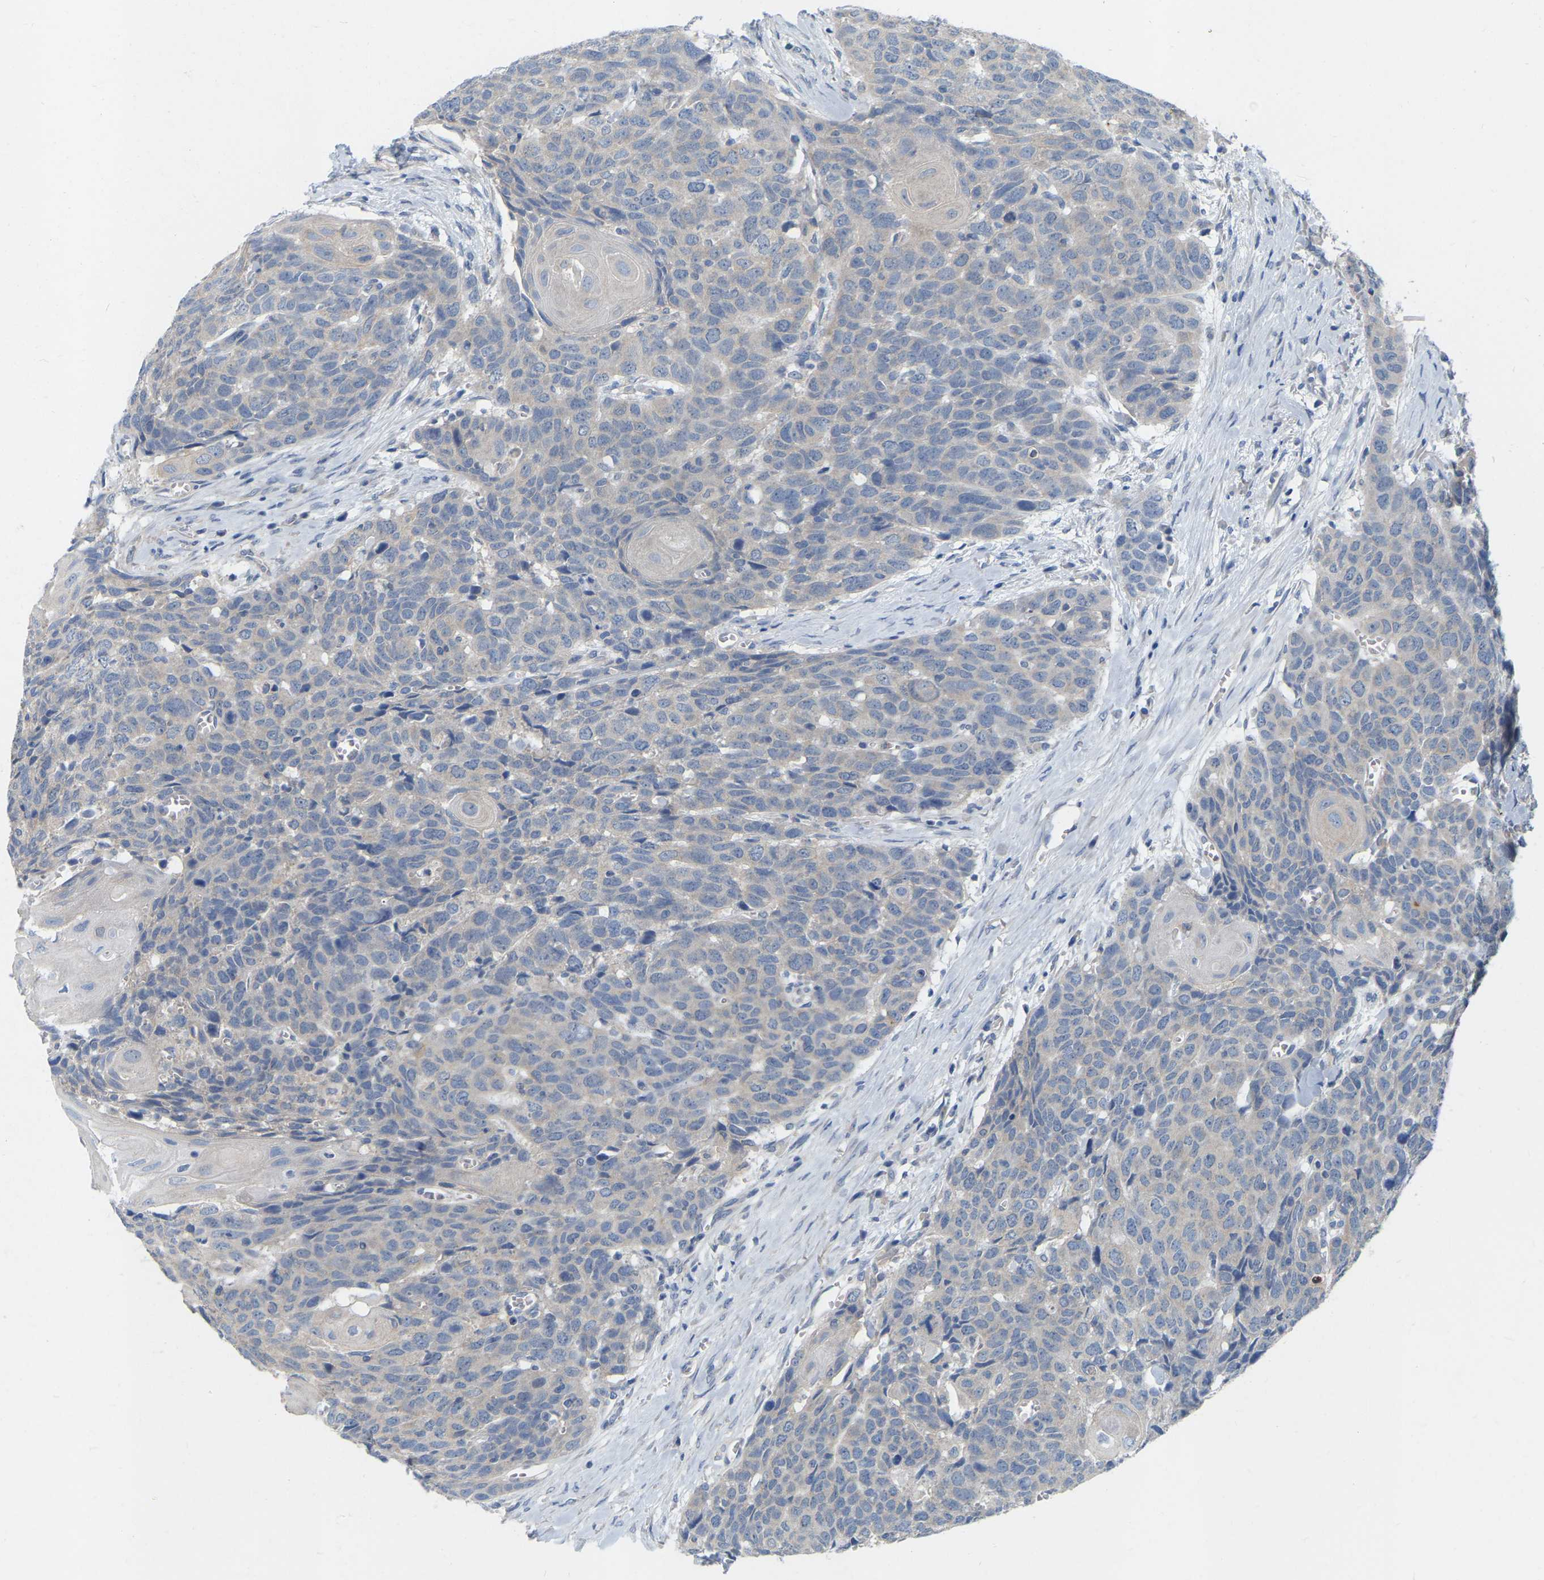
{"staining": {"intensity": "negative", "quantity": "none", "location": "none"}, "tissue": "head and neck cancer", "cell_type": "Tumor cells", "image_type": "cancer", "snomed": [{"axis": "morphology", "description": "Squamous cell carcinoma, NOS"}, {"axis": "topography", "description": "Head-Neck"}], "caption": "Micrograph shows no protein expression in tumor cells of head and neck cancer (squamous cell carcinoma) tissue.", "gene": "WIPI2", "patient": {"sex": "male", "age": 66}}